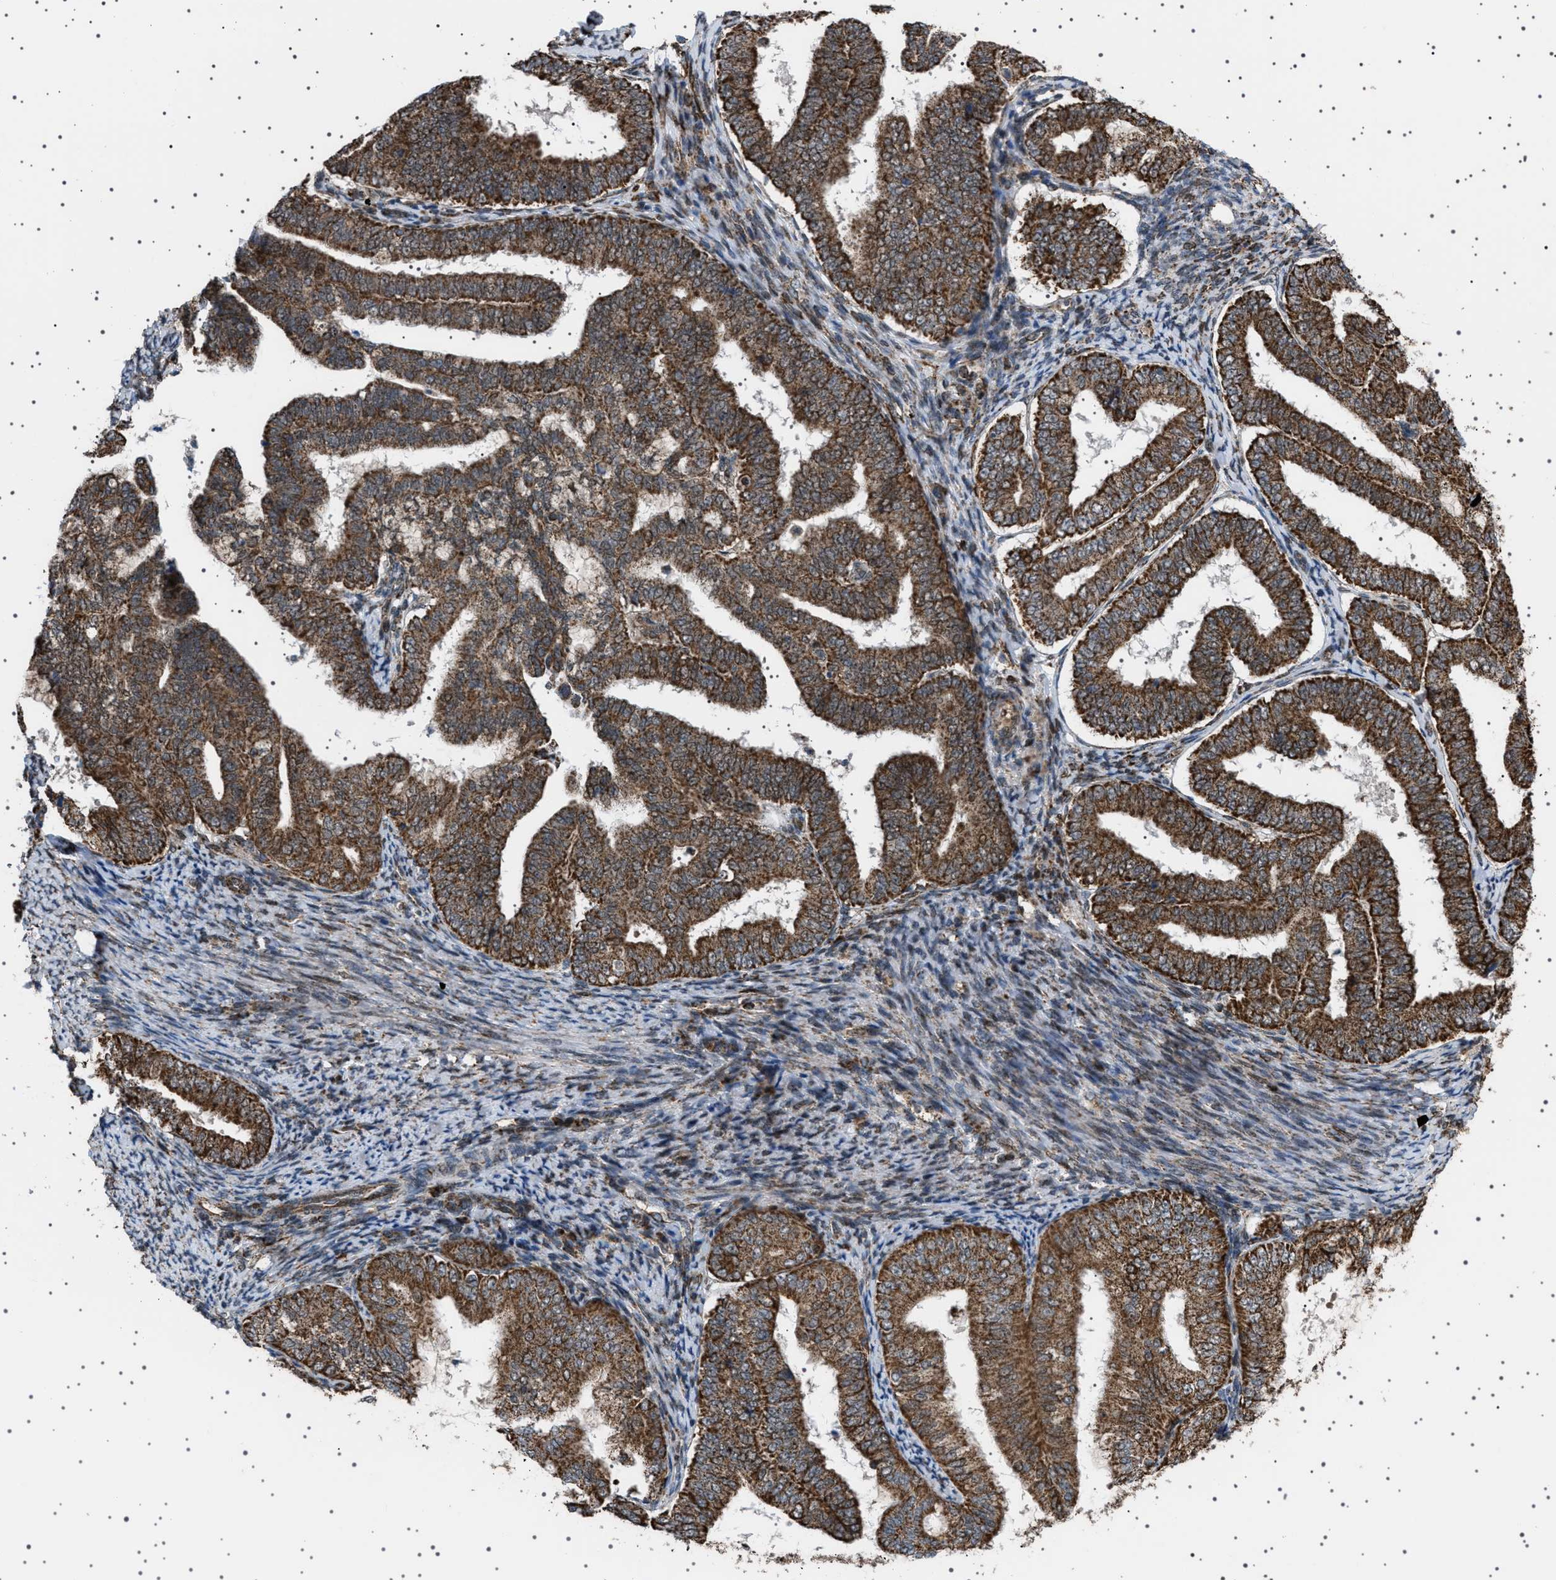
{"staining": {"intensity": "strong", "quantity": ">75%", "location": "cytoplasmic/membranous"}, "tissue": "endometrial cancer", "cell_type": "Tumor cells", "image_type": "cancer", "snomed": [{"axis": "morphology", "description": "Adenocarcinoma, NOS"}, {"axis": "topography", "description": "Endometrium"}], "caption": "Protein expression analysis of endometrial cancer shows strong cytoplasmic/membranous expression in about >75% of tumor cells.", "gene": "MELK", "patient": {"sex": "female", "age": 63}}